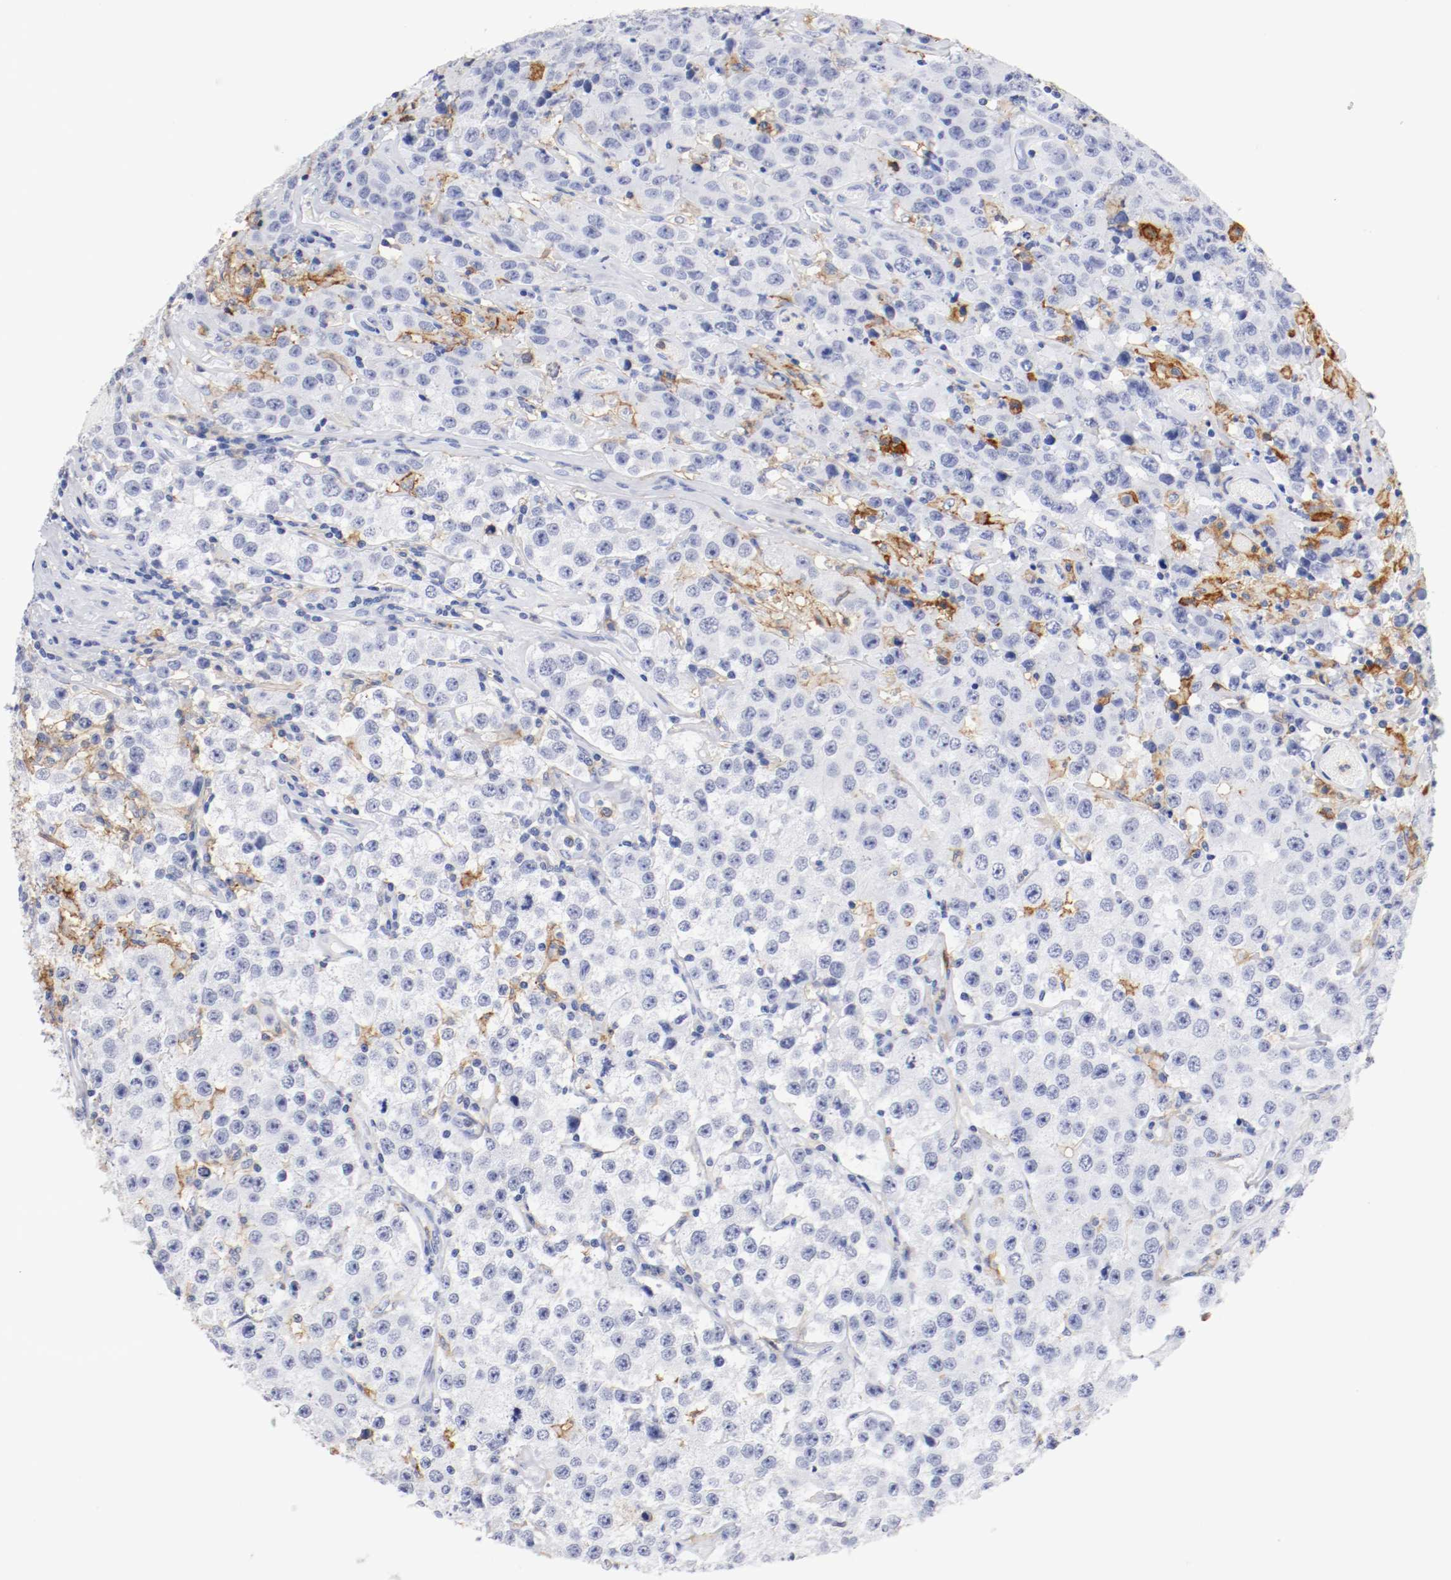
{"staining": {"intensity": "negative", "quantity": "none", "location": "none"}, "tissue": "testis cancer", "cell_type": "Tumor cells", "image_type": "cancer", "snomed": [{"axis": "morphology", "description": "Seminoma, NOS"}, {"axis": "topography", "description": "Testis"}], "caption": "An immunohistochemistry (IHC) photomicrograph of testis cancer is shown. There is no staining in tumor cells of testis cancer.", "gene": "ITGAX", "patient": {"sex": "male", "age": 52}}